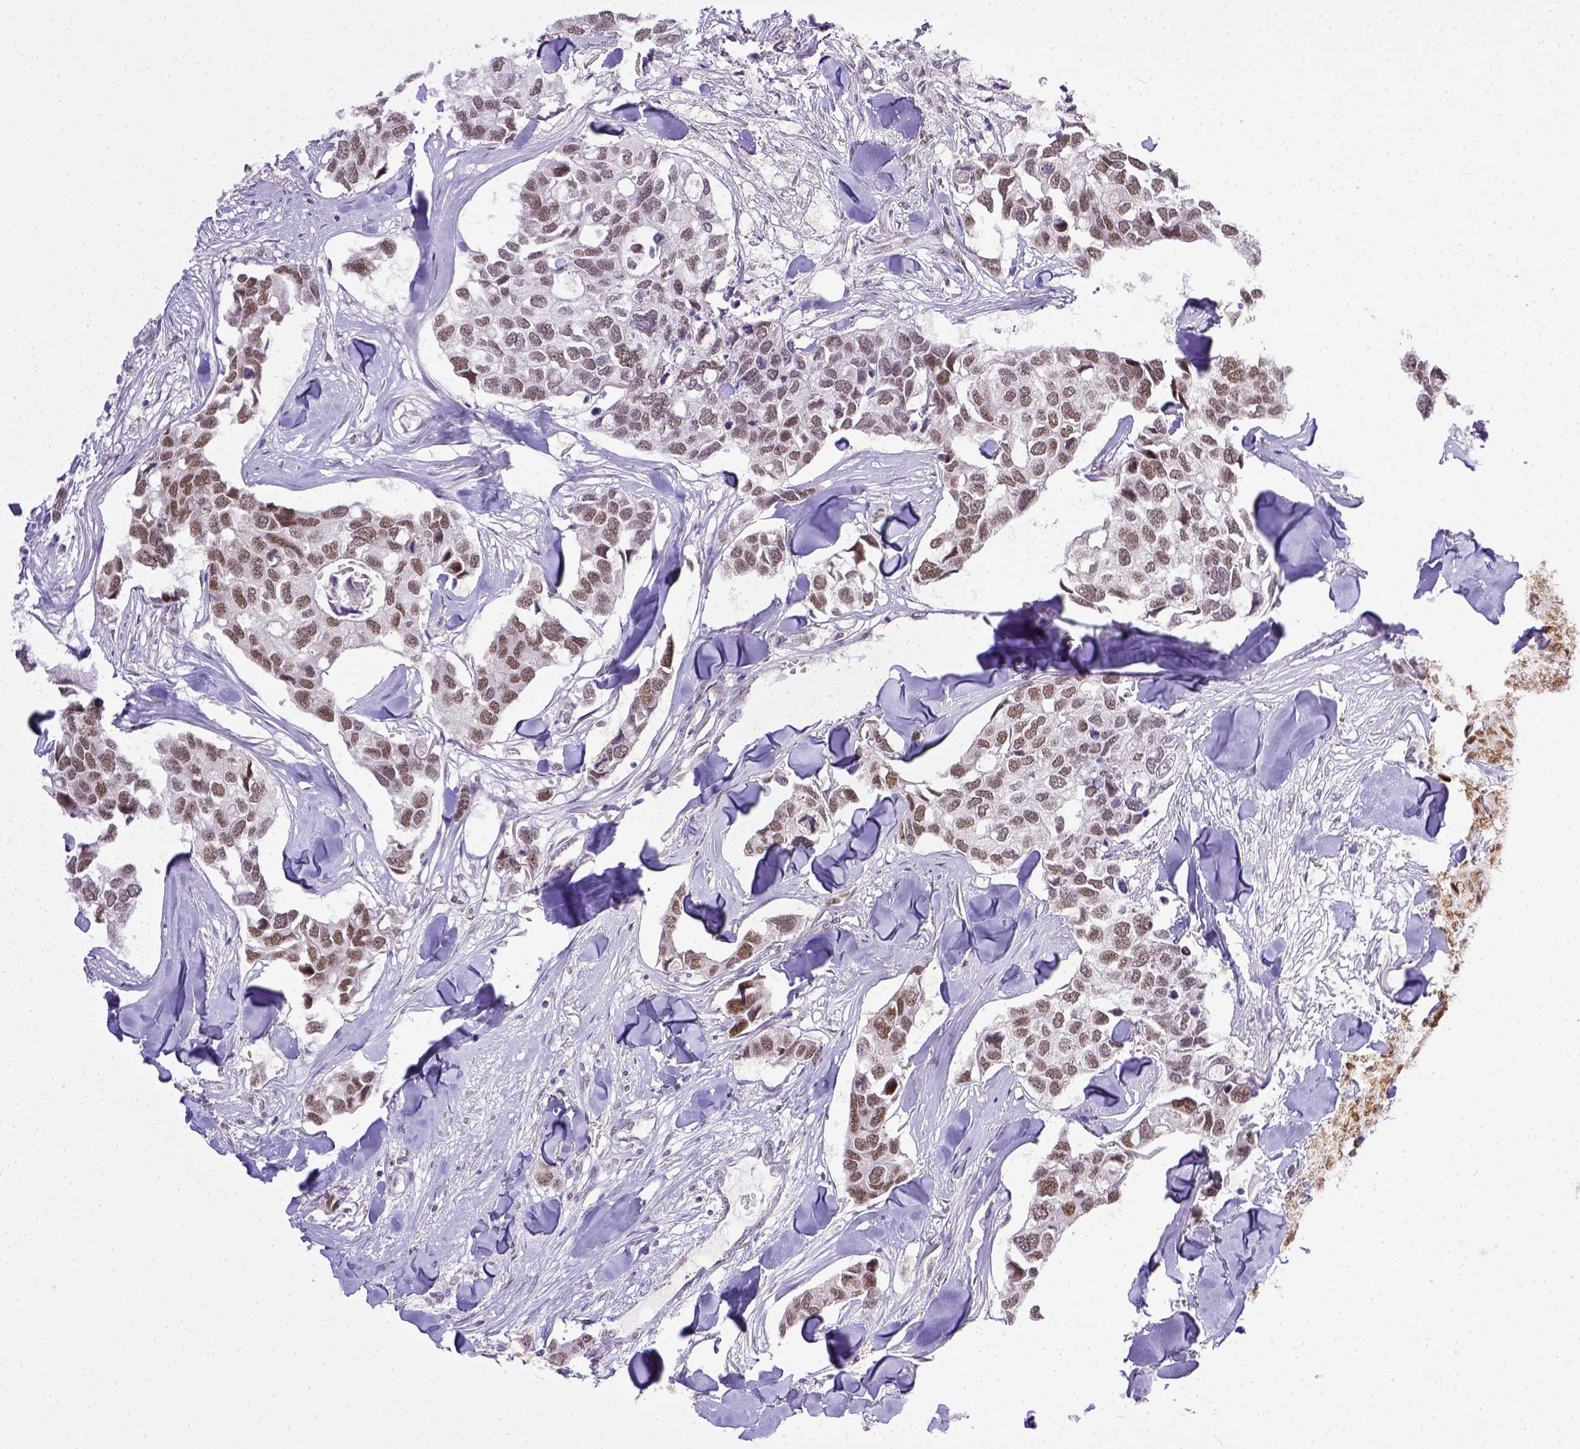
{"staining": {"intensity": "moderate", "quantity": ">75%", "location": "nuclear"}, "tissue": "breast cancer", "cell_type": "Tumor cells", "image_type": "cancer", "snomed": [{"axis": "morphology", "description": "Duct carcinoma"}, {"axis": "topography", "description": "Breast"}], "caption": "Immunohistochemical staining of breast cancer (infiltrating ductal carcinoma) shows medium levels of moderate nuclear protein expression in approximately >75% of tumor cells. (IHC, brightfield microscopy, high magnification).", "gene": "ERCC1", "patient": {"sex": "female", "age": 83}}